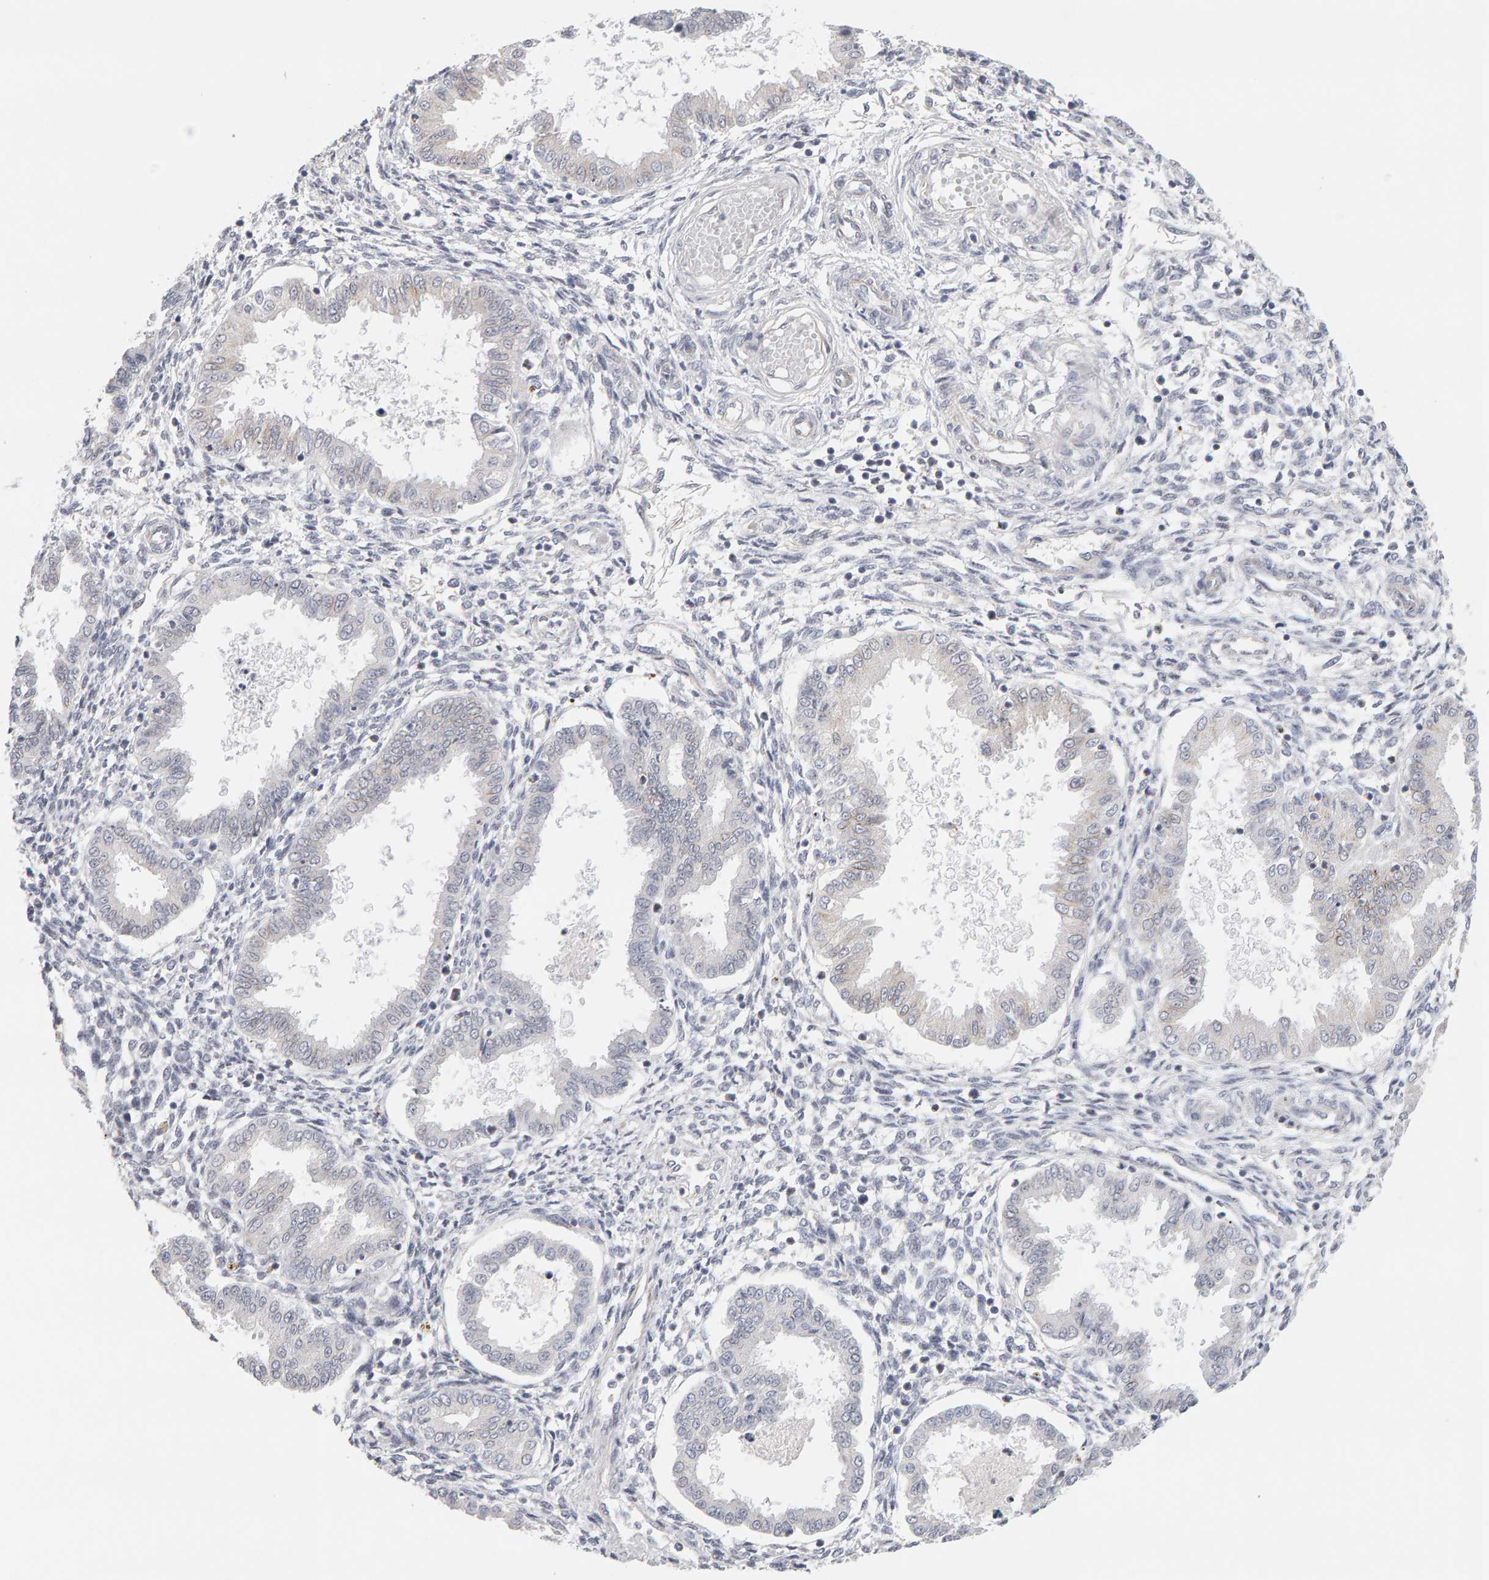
{"staining": {"intensity": "negative", "quantity": "none", "location": "none"}, "tissue": "endometrium", "cell_type": "Cells in endometrial stroma", "image_type": "normal", "snomed": [{"axis": "morphology", "description": "Normal tissue, NOS"}, {"axis": "topography", "description": "Endometrium"}], "caption": "DAB immunohistochemical staining of benign endometrium shows no significant staining in cells in endometrial stroma.", "gene": "HNF4A", "patient": {"sex": "female", "age": 33}}